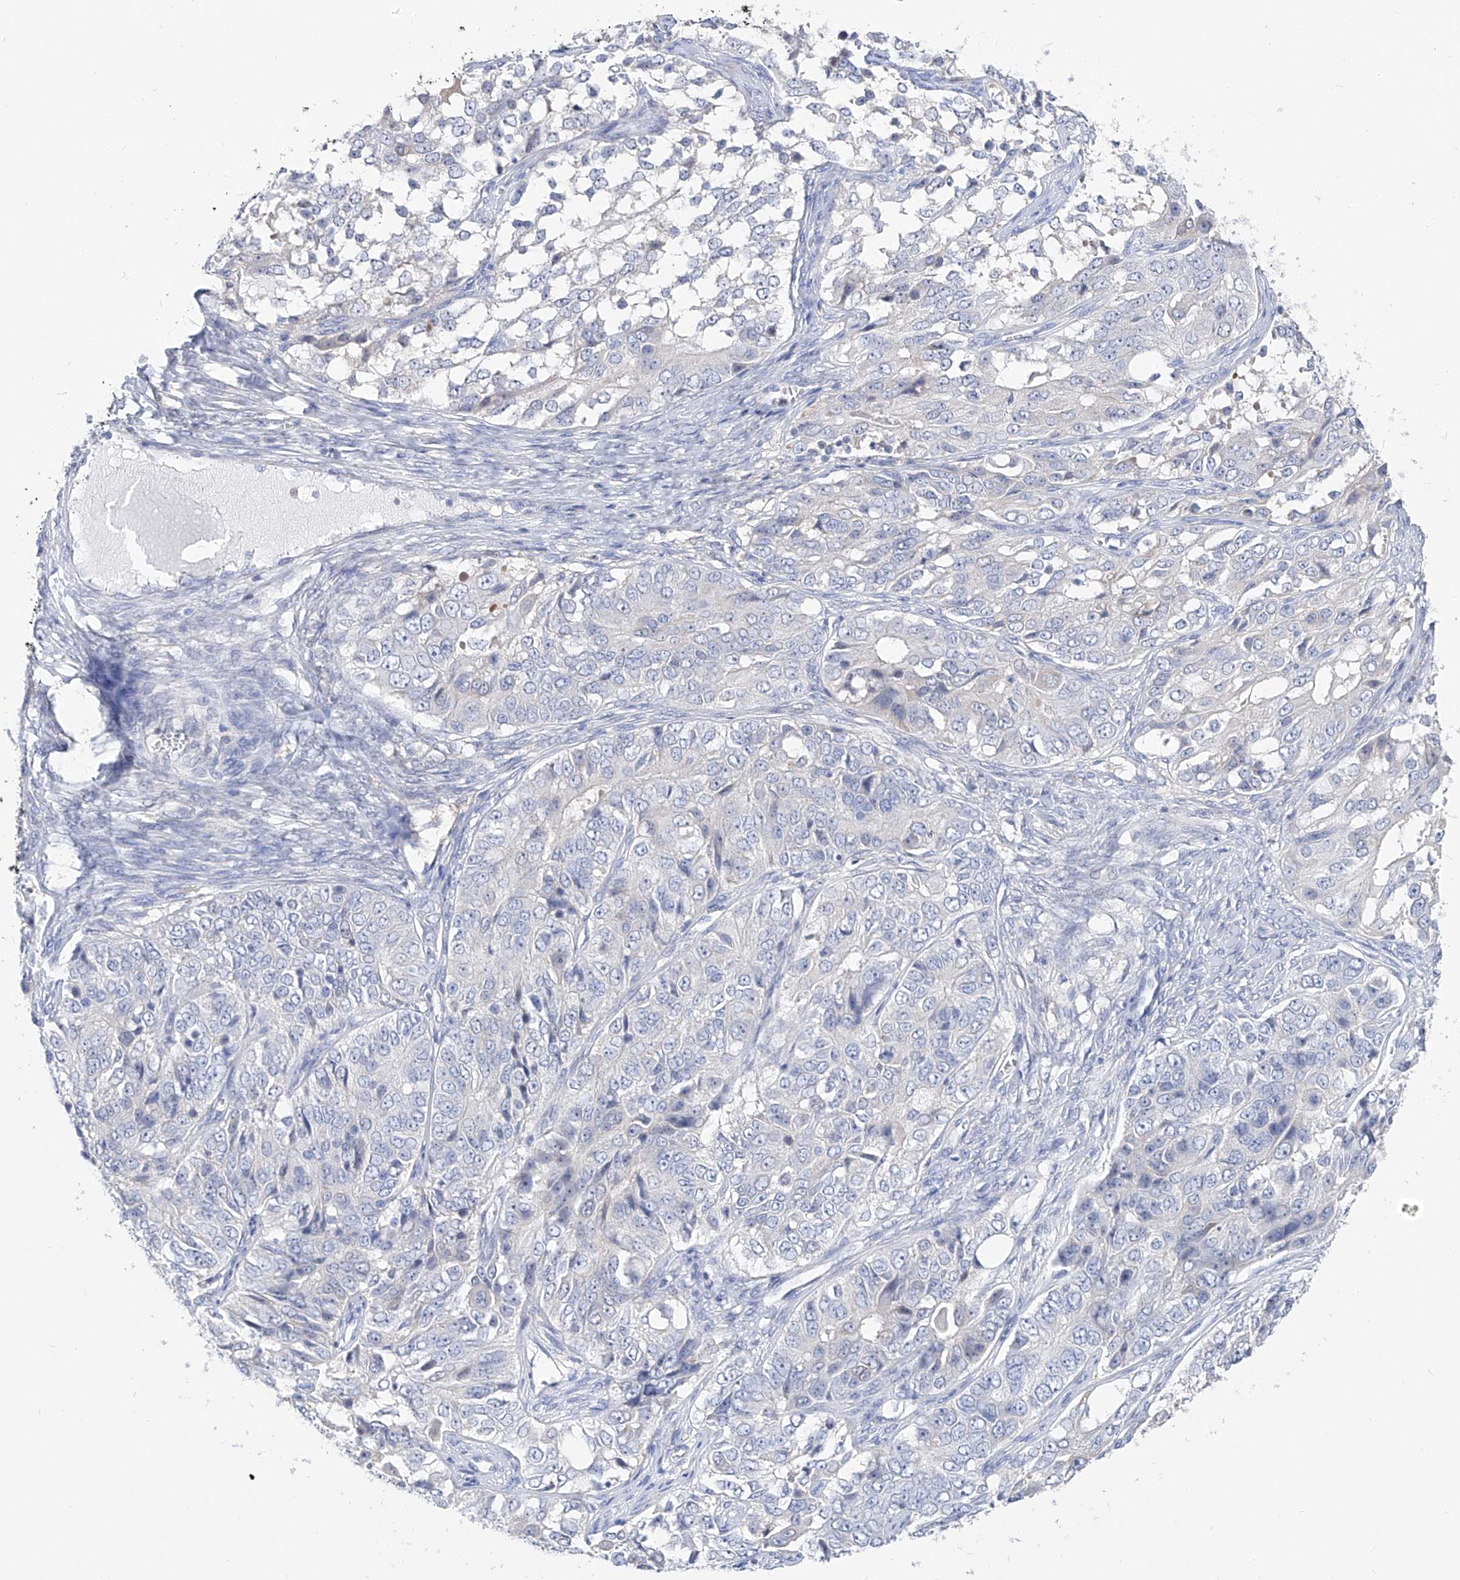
{"staining": {"intensity": "negative", "quantity": "none", "location": "none"}, "tissue": "ovarian cancer", "cell_type": "Tumor cells", "image_type": "cancer", "snomed": [{"axis": "morphology", "description": "Carcinoma, endometroid"}, {"axis": "topography", "description": "Ovary"}], "caption": "DAB immunohistochemical staining of human endometroid carcinoma (ovarian) exhibits no significant positivity in tumor cells.", "gene": "UFL1", "patient": {"sex": "female", "age": 51}}